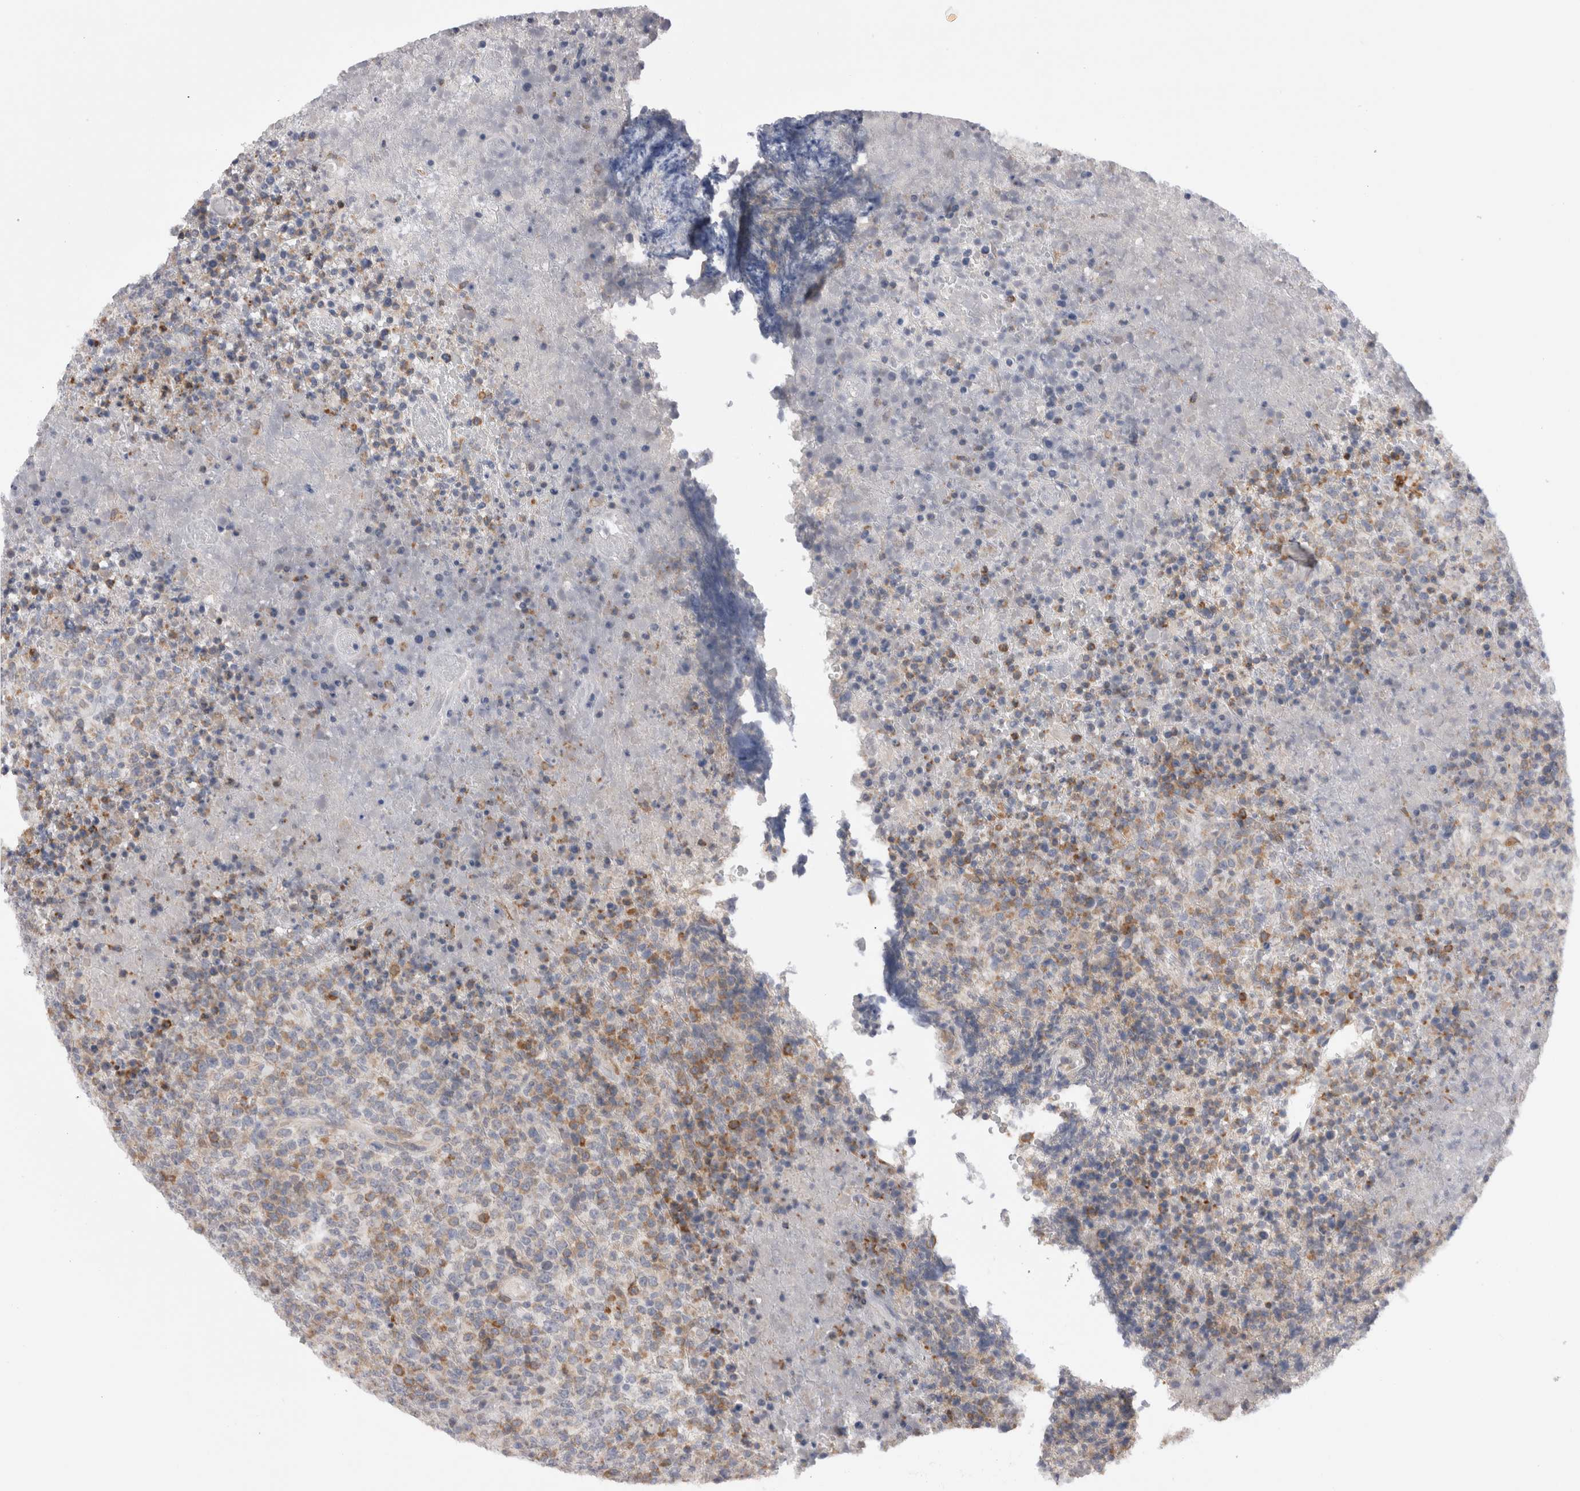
{"staining": {"intensity": "moderate", "quantity": "<25%", "location": "cytoplasmic/membranous"}, "tissue": "lymphoma", "cell_type": "Tumor cells", "image_type": "cancer", "snomed": [{"axis": "morphology", "description": "Malignant lymphoma, non-Hodgkin's type, High grade"}, {"axis": "topography", "description": "Lymph node"}], "caption": "Human lymphoma stained for a protein (brown) demonstrates moderate cytoplasmic/membranous positive staining in approximately <25% of tumor cells.", "gene": "VCPIP1", "patient": {"sex": "male", "age": 13}}